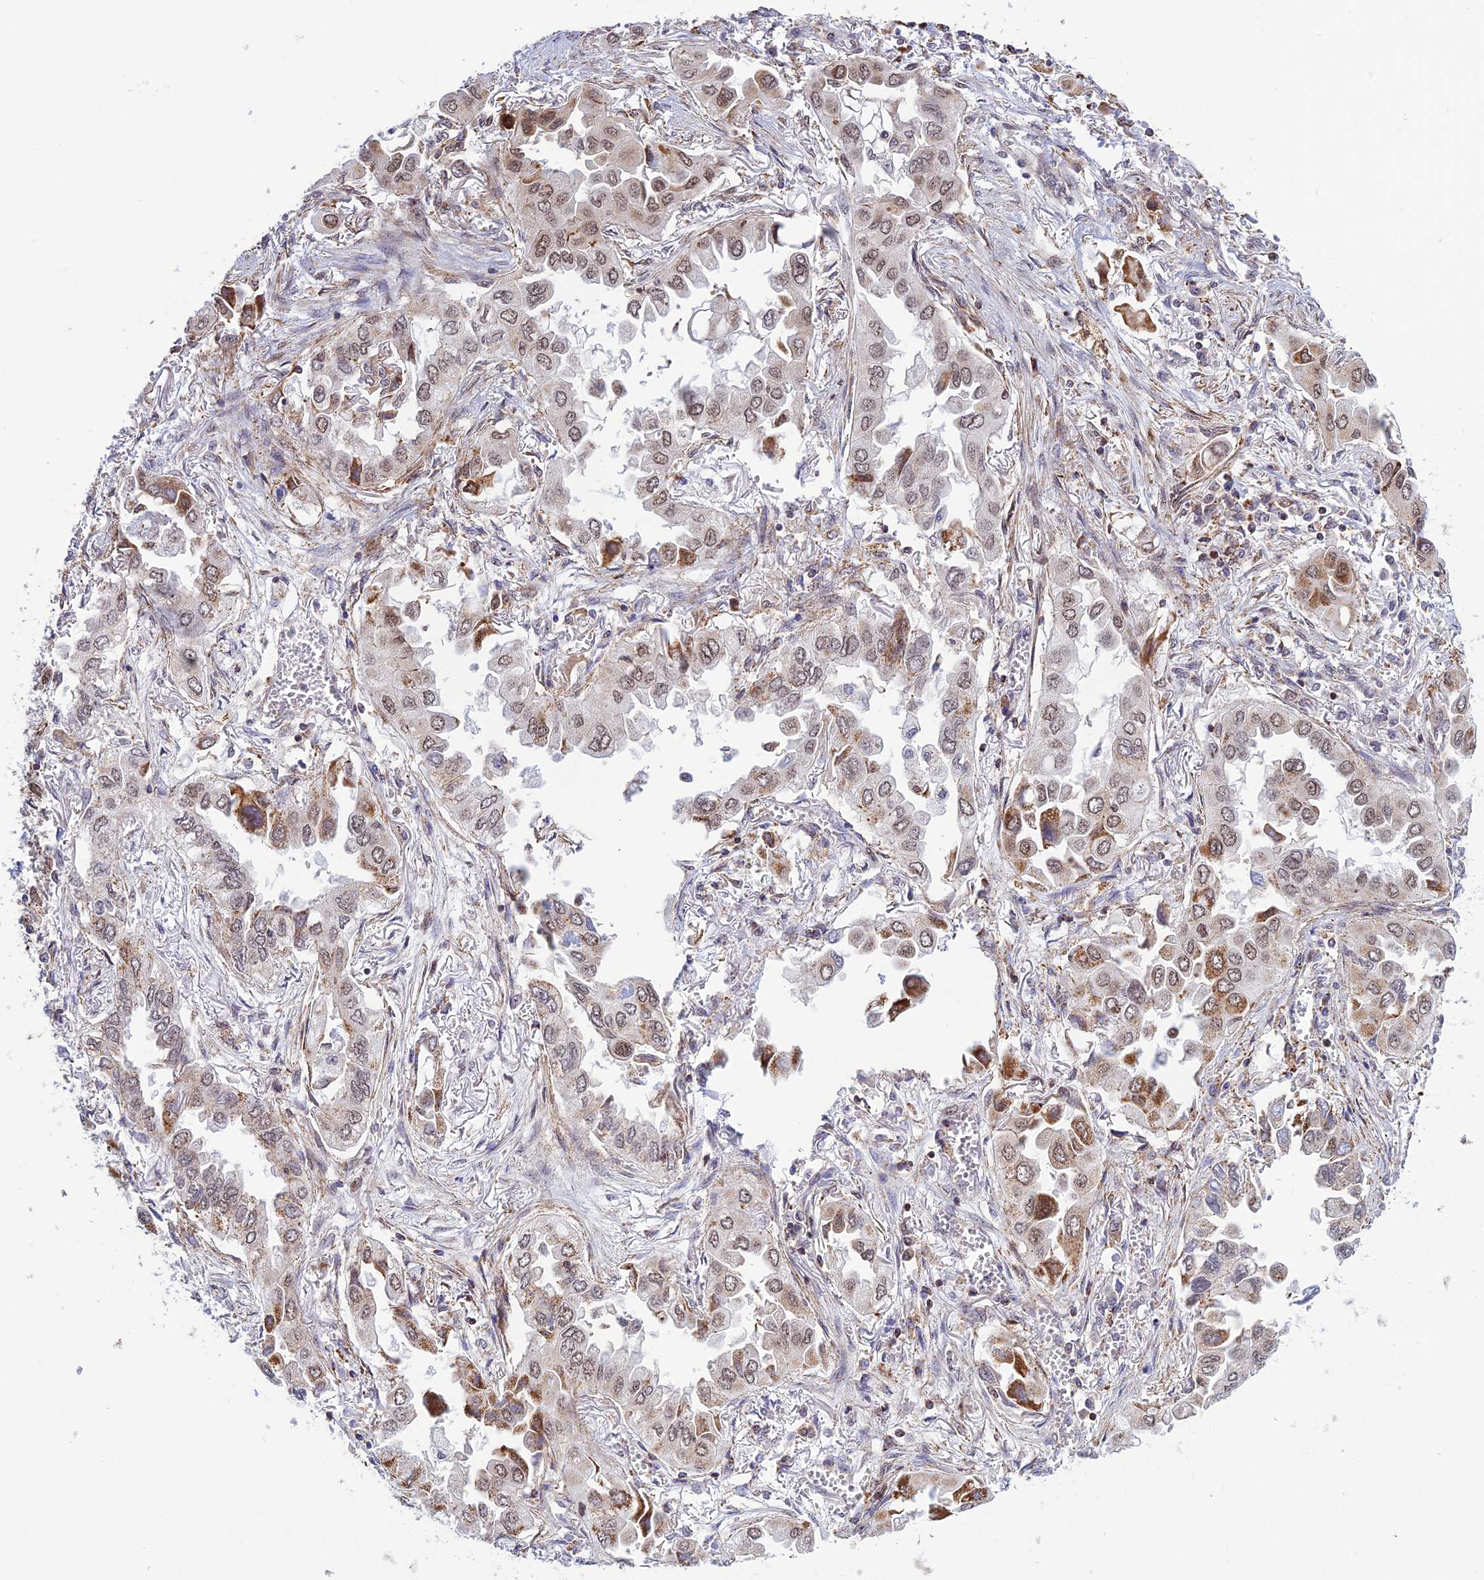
{"staining": {"intensity": "moderate", "quantity": "25%-75%", "location": "cytoplasmic/membranous,nuclear"}, "tissue": "lung cancer", "cell_type": "Tumor cells", "image_type": "cancer", "snomed": [{"axis": "morphology", "description": "Adenocarcinoma, NOS"}, {"axis": "topography", "description": "Lung"}], "caption": "The histopathology image demonstrates immunohistochemical staining of lung cancer (adenocarcinoma). There is moderate cytoplasmic/membranous and nuclear positivity is appreciated in approximately 25%-75% of tumor cells.", "gene": "POLR1G", "patient": {"sex": "female", "age": 76}}